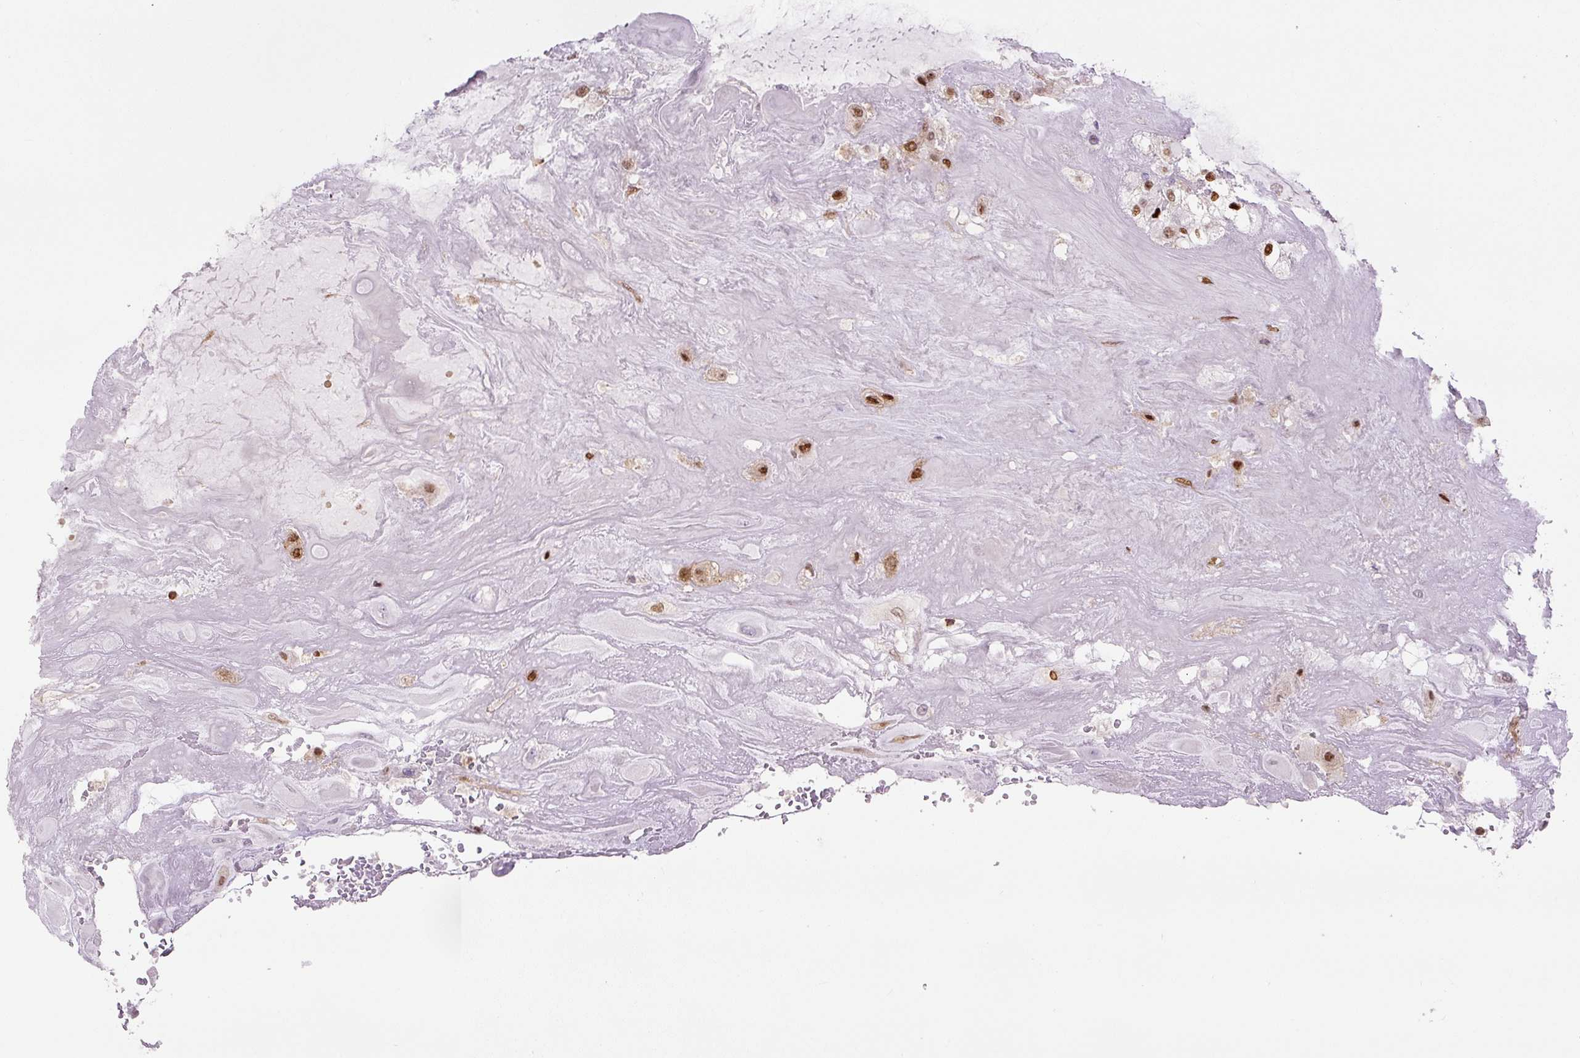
{"staining": {"intensity": "moderate", "quantity": "25%-75%", "location": "nuclear"}, "tissue": "placenta", "cell_type": "Decidual cells", "image_type": "normal", "snomed": [{"axis": "morphology", "description": "Normal tissue, NOS"}, {"axis": "topography", "description": "Placenta"}], "caption": "The histopathology image exhibits a brown stain indicating the presence of a protein in the nuclear of decidual cells in placenta.", "gene": "FUS", "patient": {"sex": "female", "age": 32}}